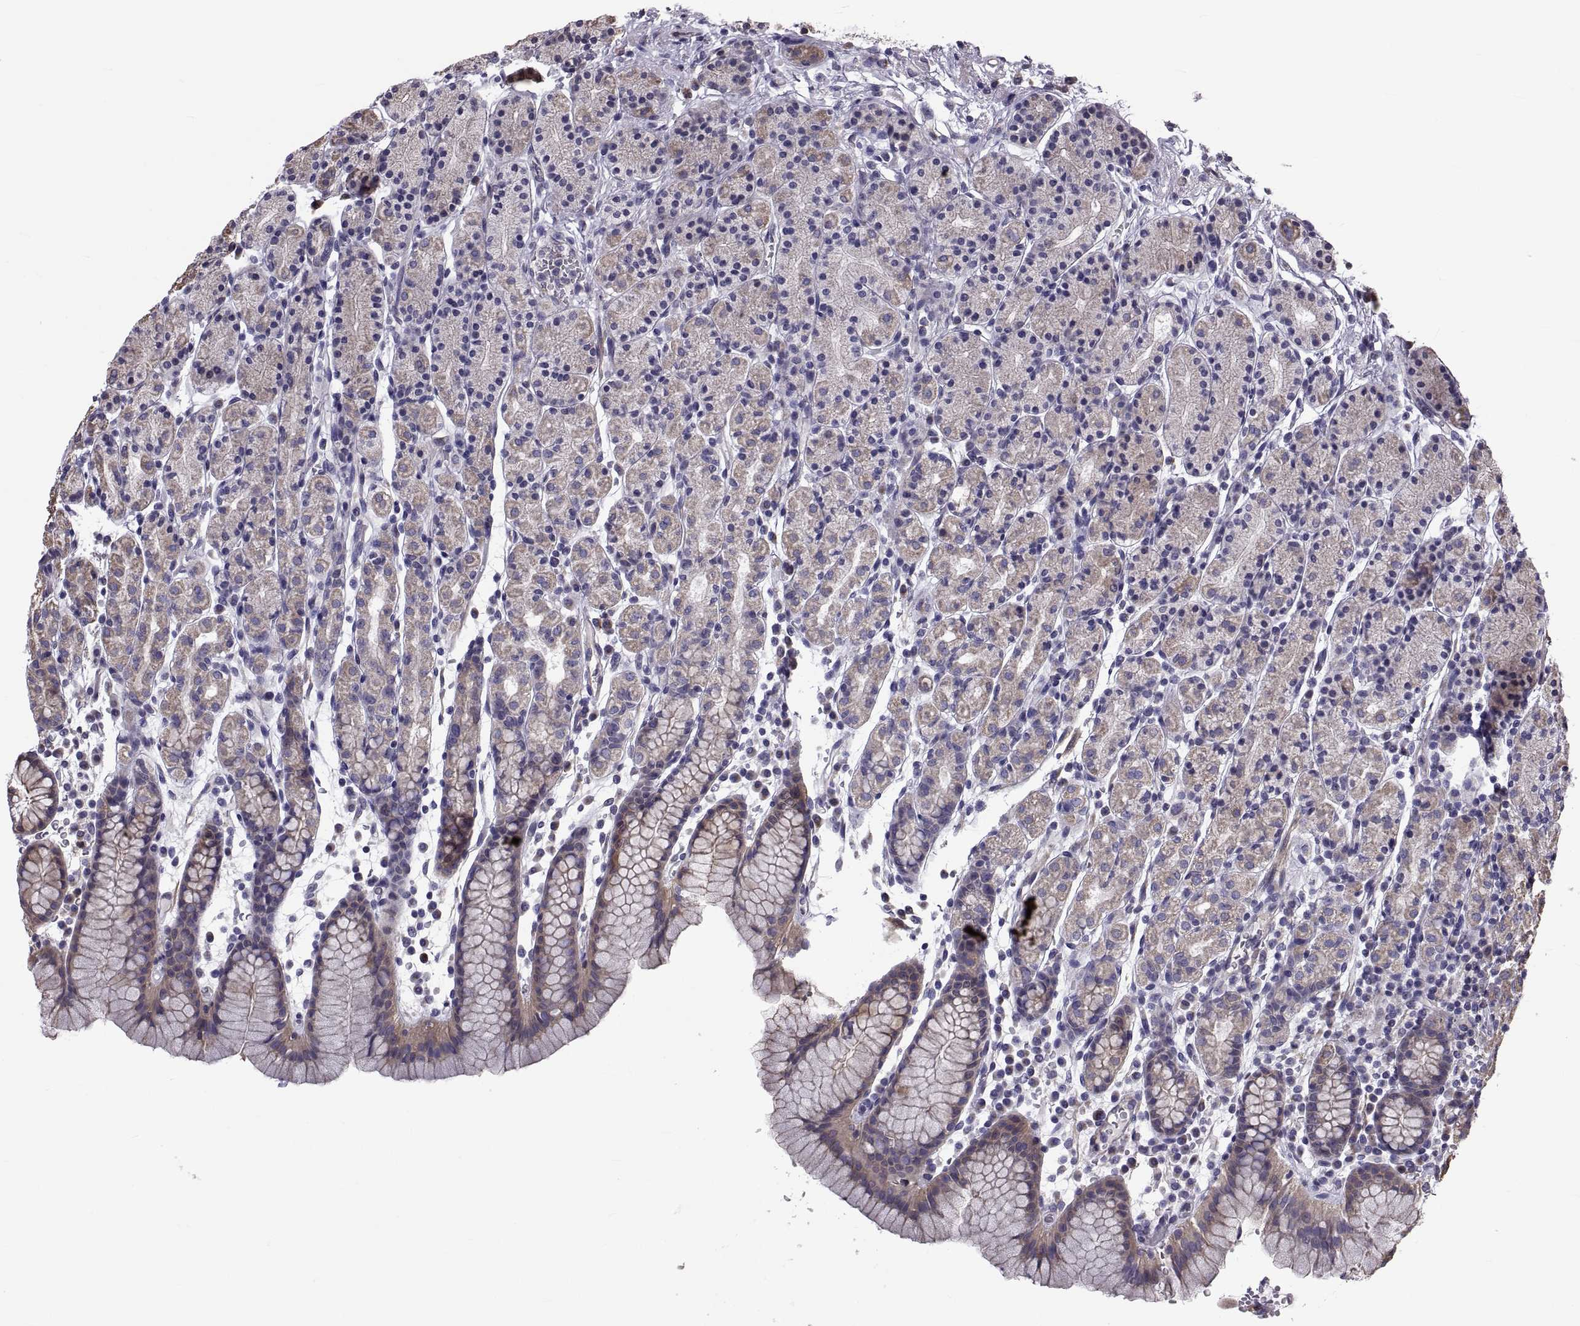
{"staining": {"intensity": "weak", "quantity": "25%-75%", "location": "cytoplasmic/membranous"}, "tissue": "stomach", "cell_type": "Glandular cells", "image_type": "normal", "snomed": [{"axis": "morphology", "description": "Normal tissue, NOS"}, {"axis": "topography", "description": "Stomach, upper"}, {"axis": "topography", "description": "Stomach"}], "caption": "An image of stomach stained for a protein shows weak cytoplasmic/membranous brown staining in glandular cells. Immunohistochemistry (ihc) stains the protein of interest in brown and the nuclei are stained blue.", "gene": "ANO1", "patient": {"sex": "male", "age": 62}}